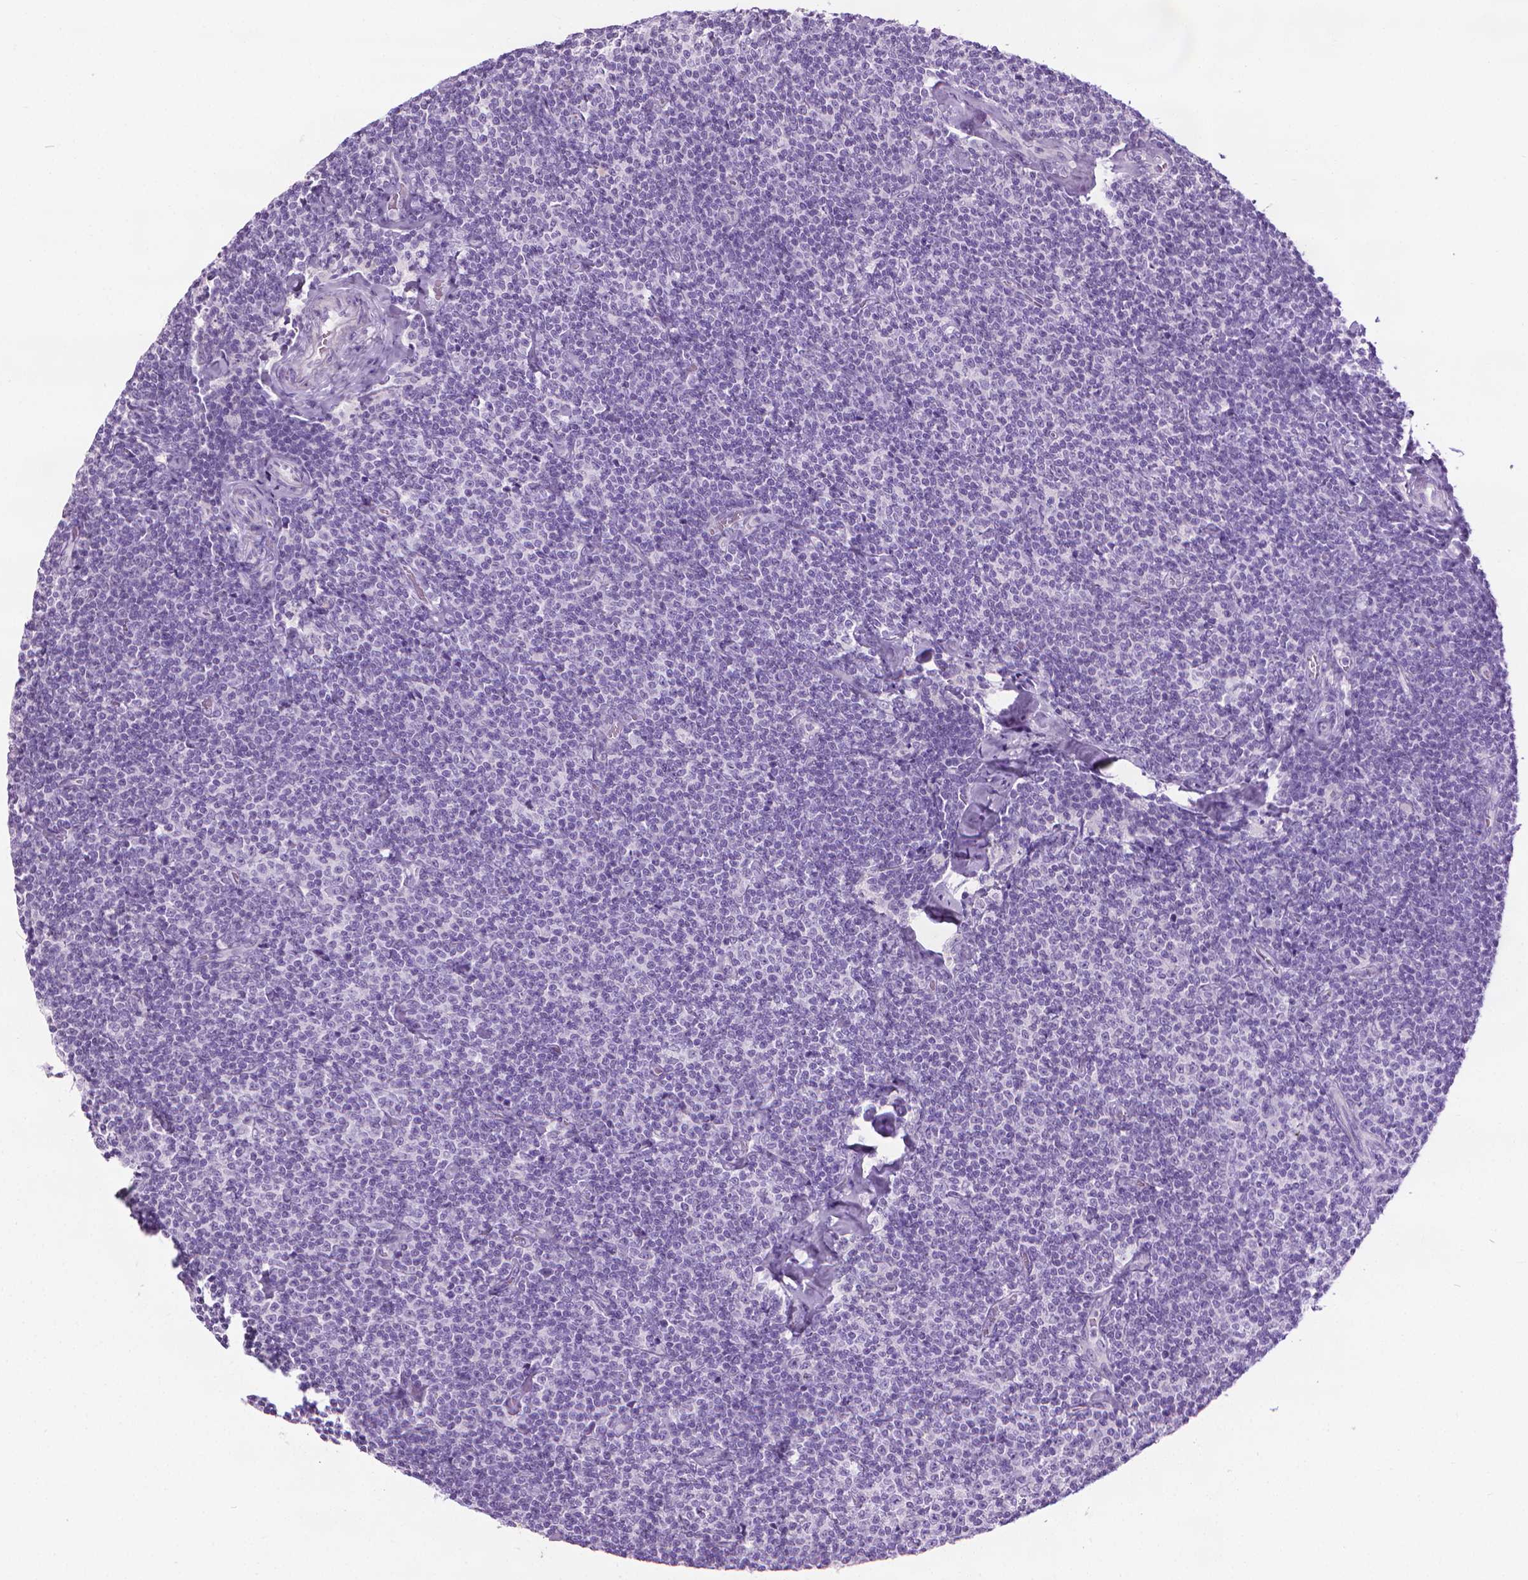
{"staining": {"intensity": "negative", "quantity": "none", "location": "none"}, "tissue": "lymphoma", "cell_type": "Tumor cells", "image_type": "cancer", "snomed": [{"axis": "morphology", "description": "Malignant lymphoma, non-Hodgkin's type, Low grade"}, {"axis": "topography", "description": "Lymph node"}], "caption": "The IHC histopathology image has no significant staining in tumor cells of lymphoma tissue. The staining is performed using DAB (3,3'-diaminobenzidine) brown chromogen with nuclei counter-stained in using hematoxylin.", "gene": "DNAI7", "patient": {"sex": "male", "age": 81}}